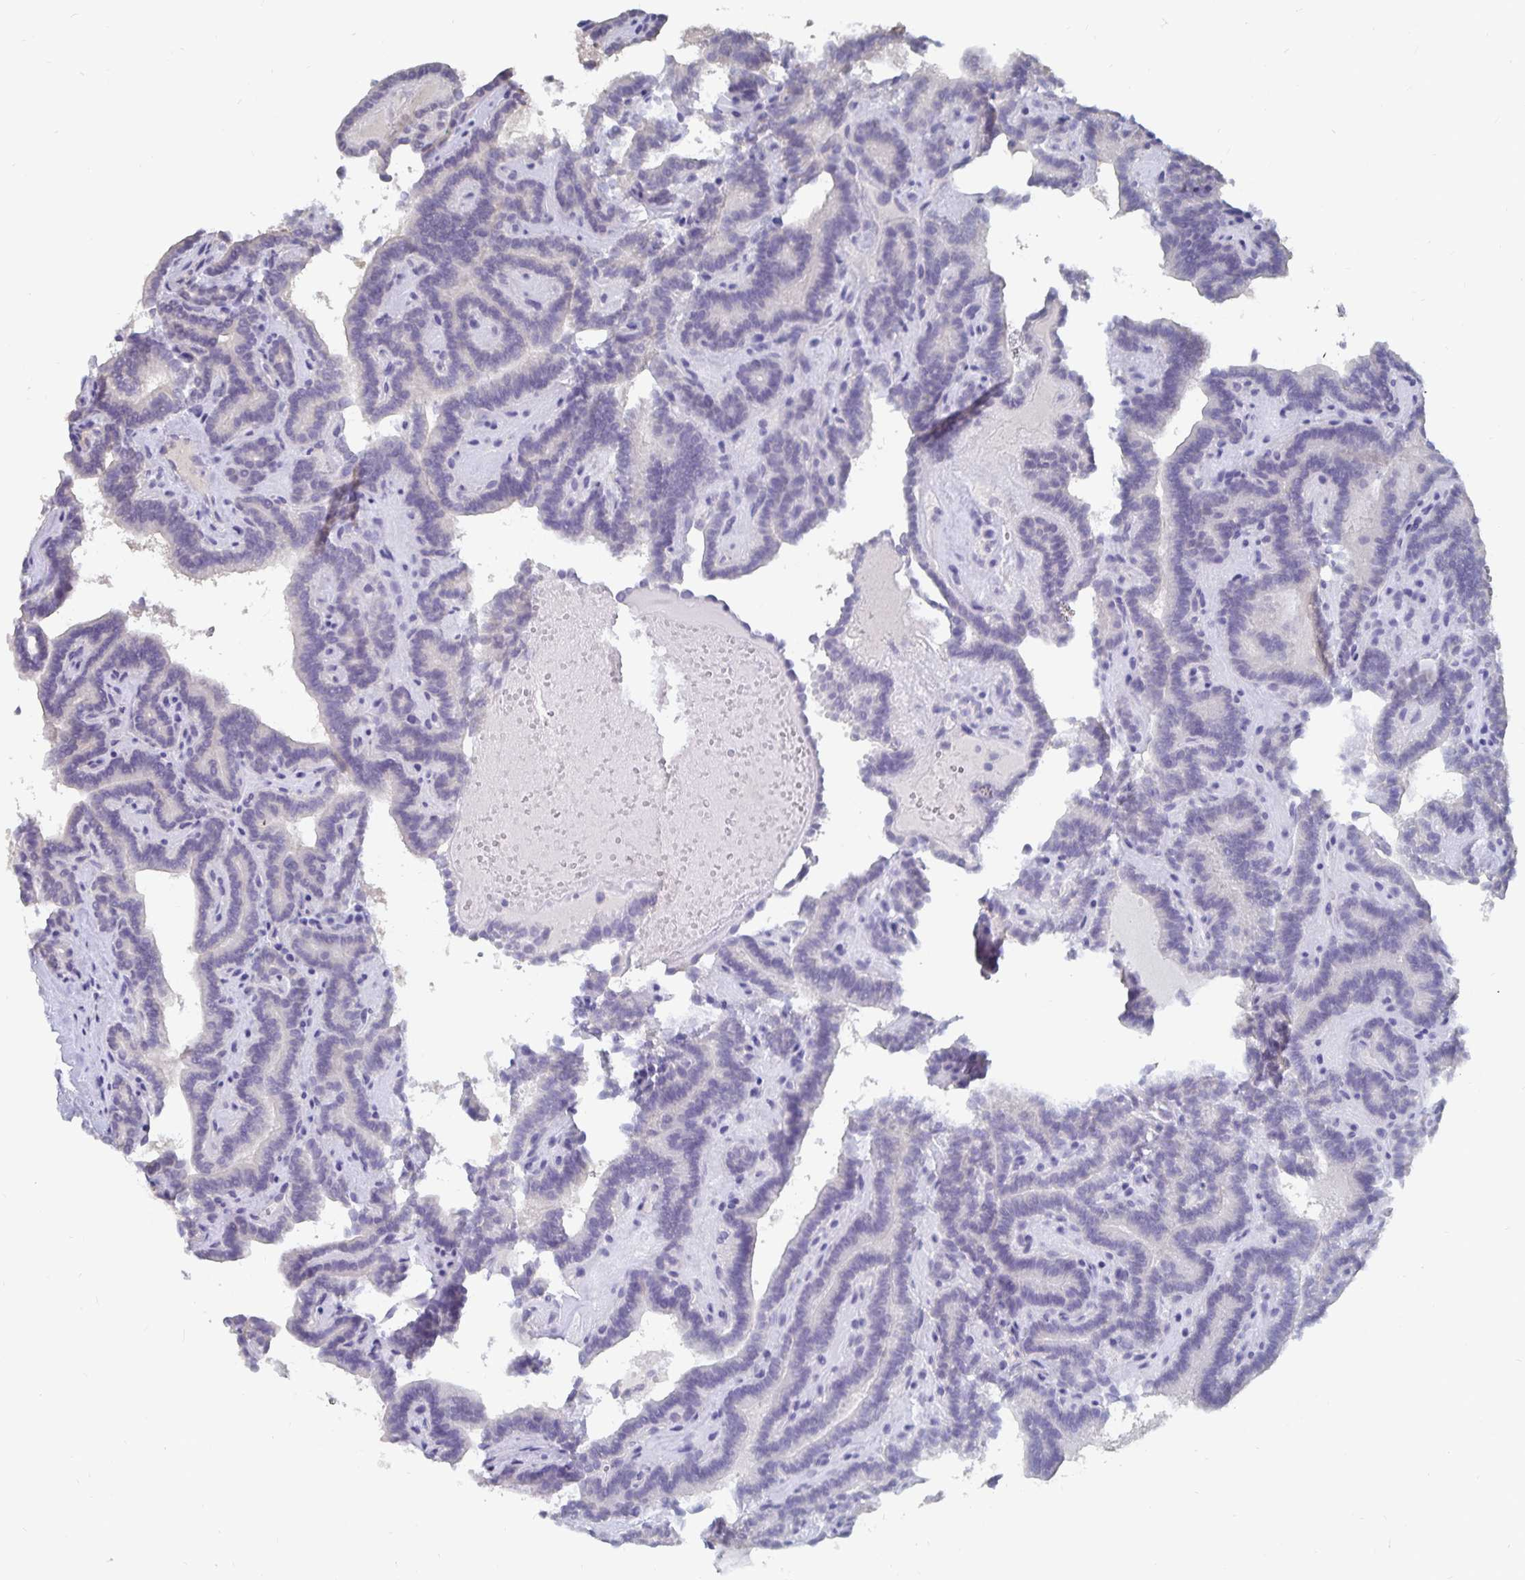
{"staining": {"intensity": "negative", "quantity": "none", "location": "none"}, "tissue": "thyroid cancer", "cell_type": "Tumor cells", "image_type": "cancer", "snomed": [{"axis": "morphology", "description": "Papillary adenocarcinoma, NOS"}, {"axis": "topography", "description": "Thyroid gland"}], "caption": "This is a photomicrograph of IHC staining of thyroid cancer, which shows no positivity in tumor cells. (DAB IHC with hematoxylin counter stain).", "gene": "CFAP69", "patient": {"sex": "female", "age": 21}}